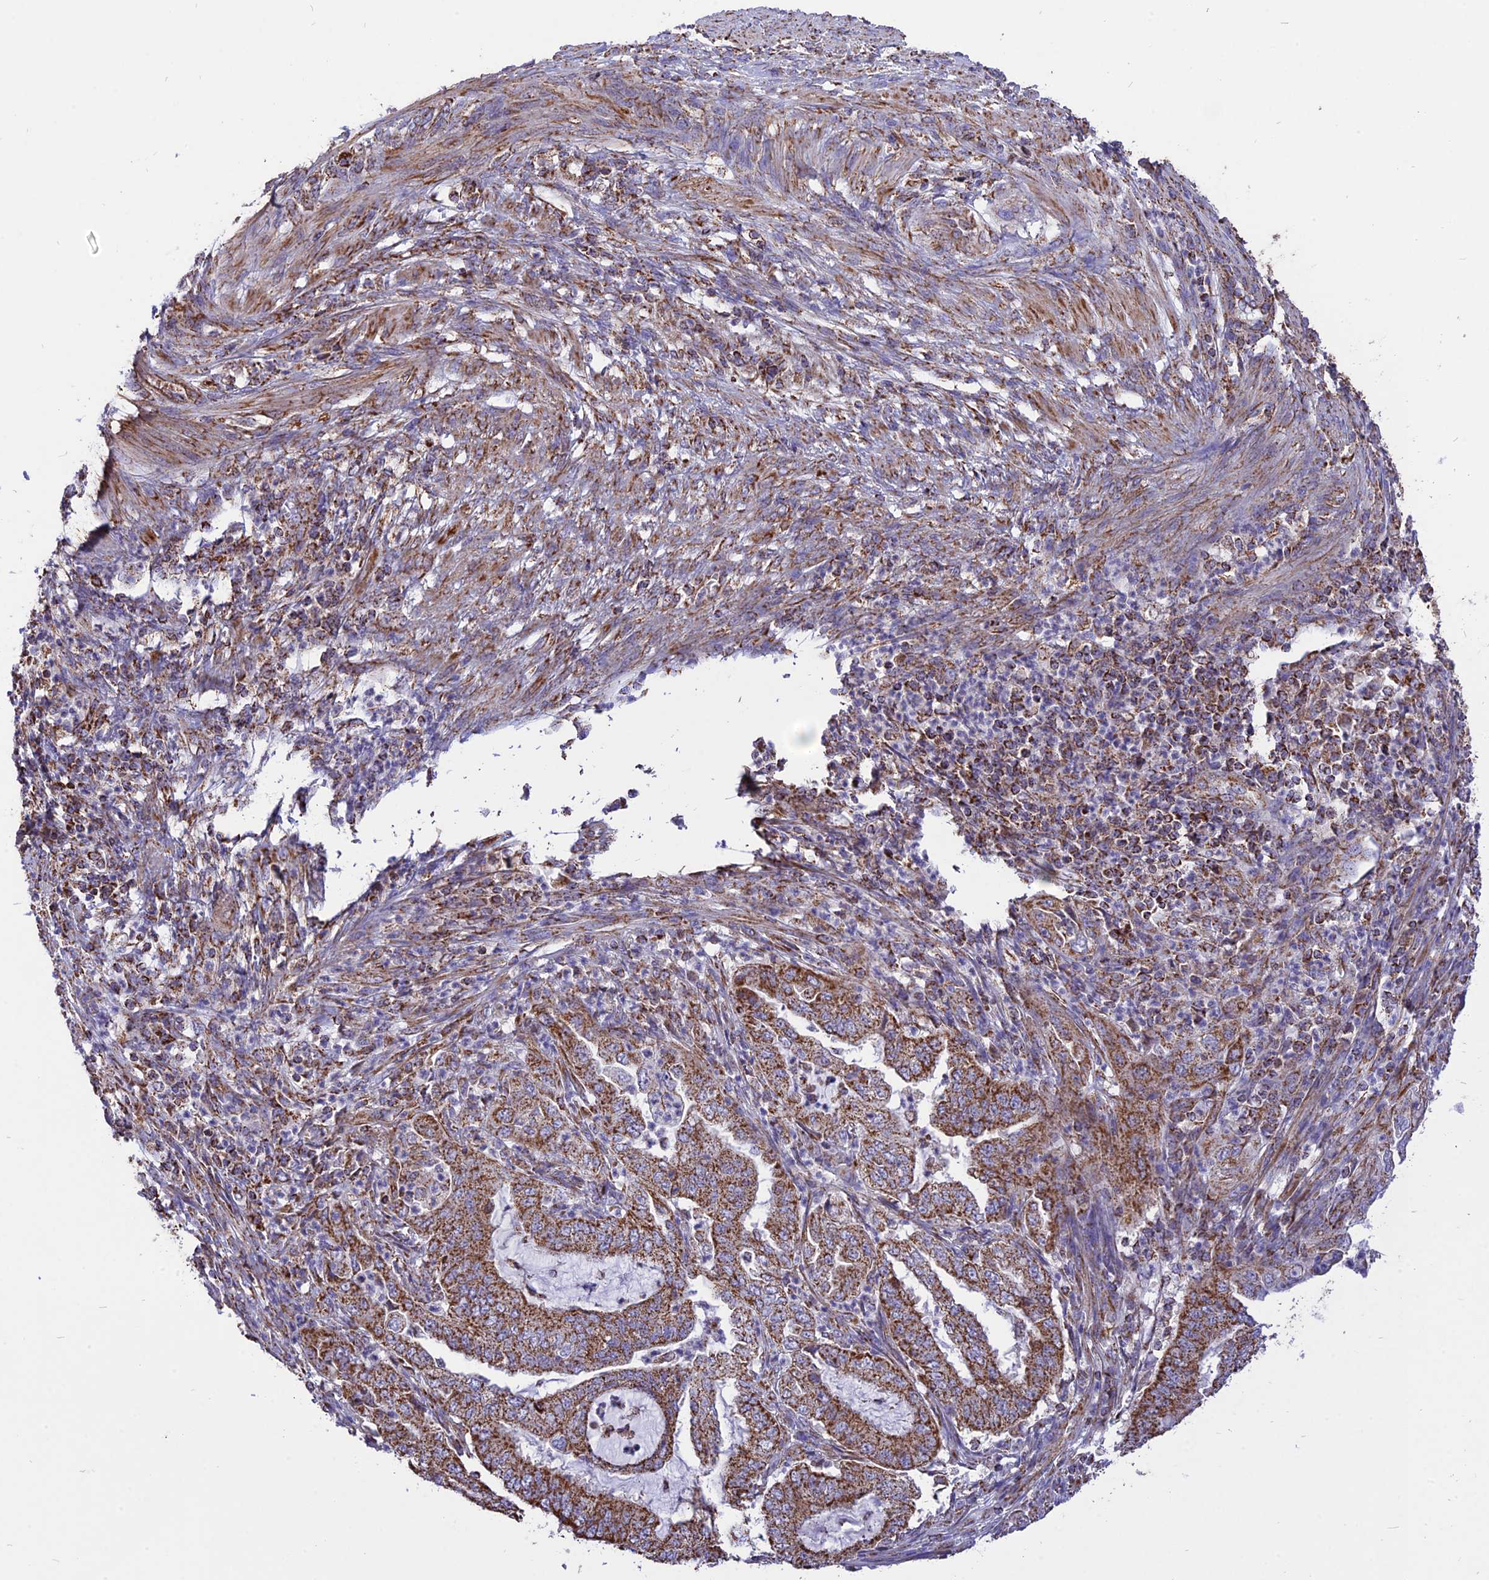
{"staining": {"intensity": "moderate", "quantity": ">75%", "location": "cytoplasmic/membranous"}, "tissue": "endometrial cancer", "cell_type": "Tumor cells", "image_type": "cancer", "snomed": [{"axis": "morphology", "description": "Adenocarcinoma, NOS"}, {"axis": "topography", "description": "Endometrium"}], "caption": "Endometrial cancer stained with DAB (3,3'-diaminobenzidine) IHC shows medium levels of moderate cytoplasmic/membranous staining in about >75% of tumor cells.", "gene": "TTC4", "patient": {"sex": "female", "age": 51}}